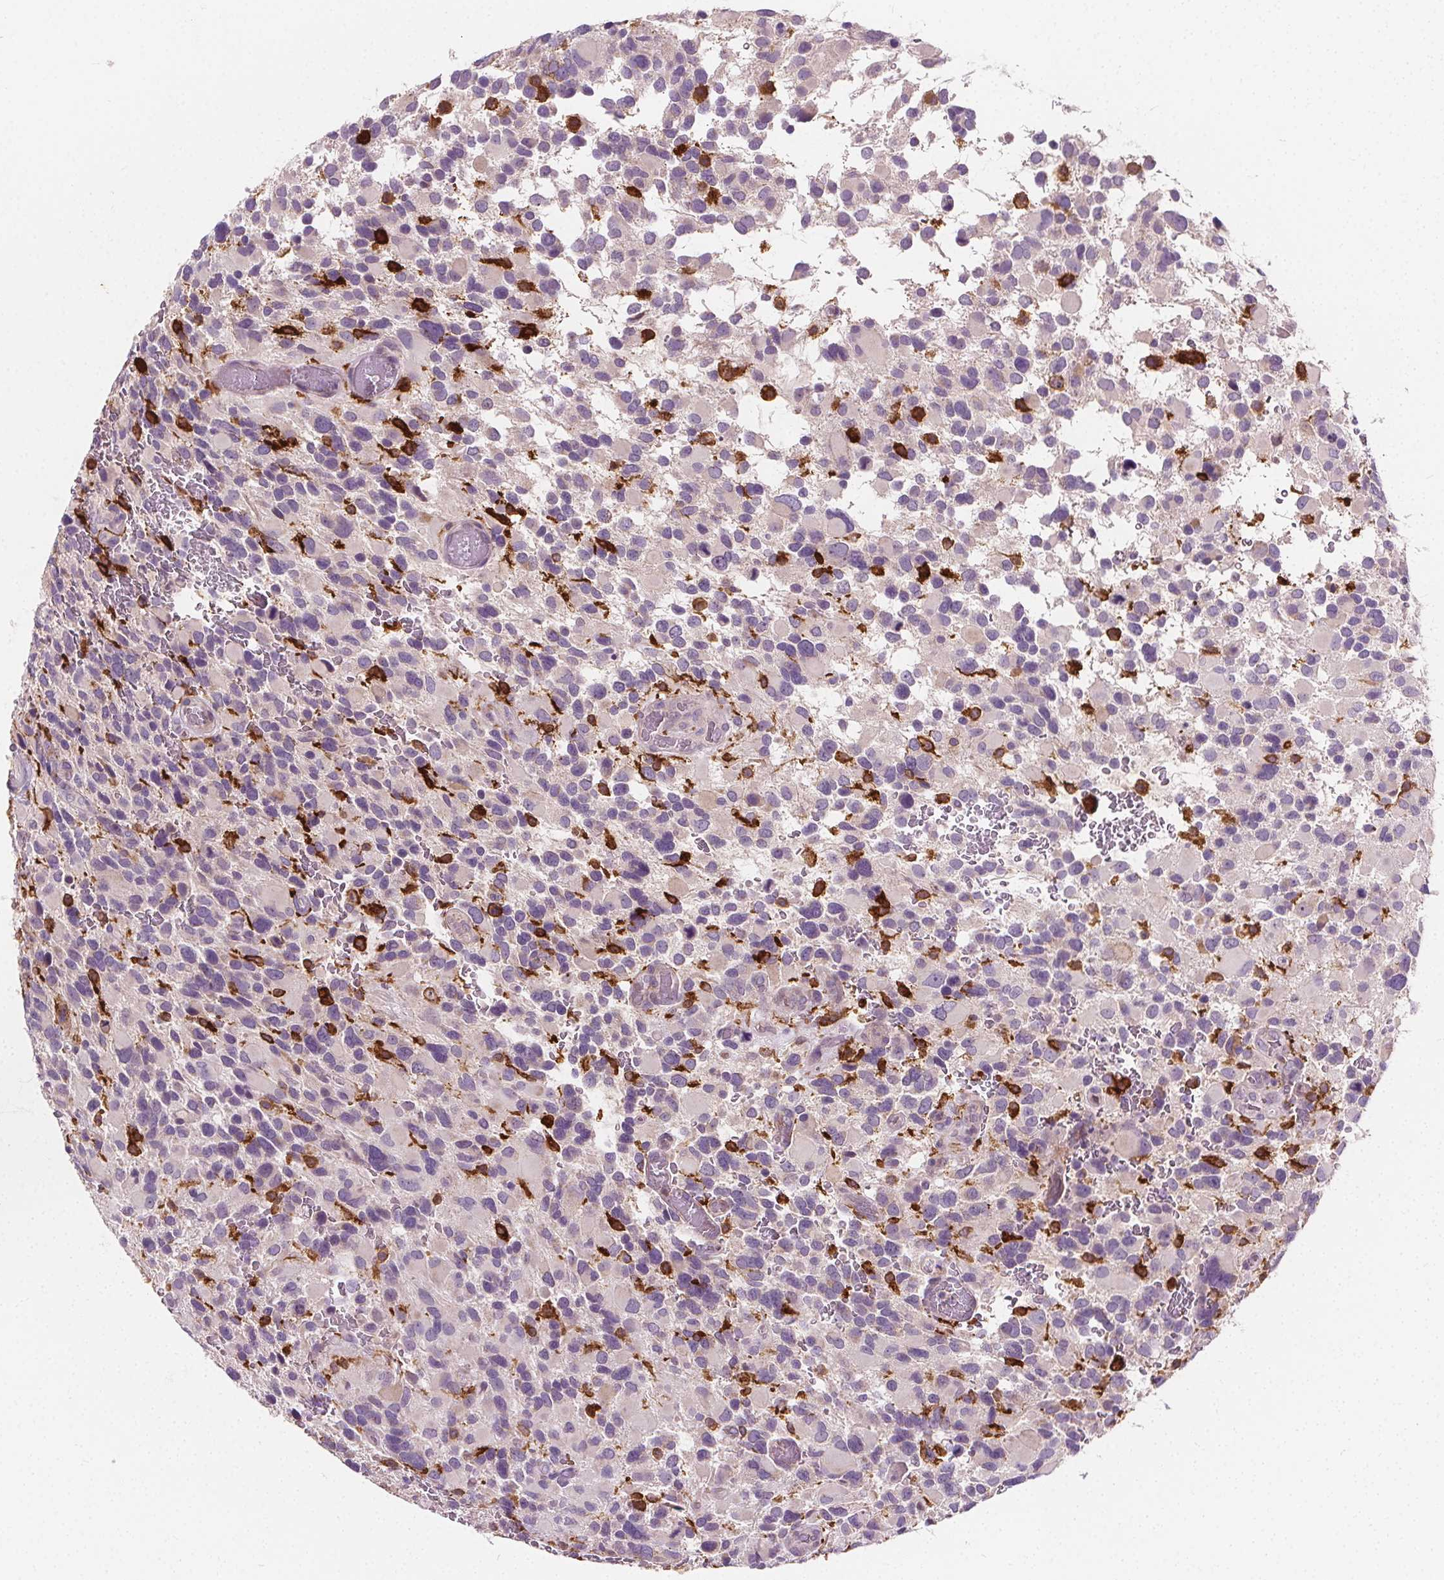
{"staining": {"intensity": "negative", "quantity": "none", "location": "none"}, "tissue": "glioma", "cell_type": "Tumor cells", "image_type": "cancer", "snomed": [{"axis": "morphology", "description": "Glioma, malignant, Low grade"}, {"axis": "topography", "description": "Brain"}], "caption": "Protein analysis of malignant low-grade glioma demonstrates no significant positivity in tumor cells.", "gene": "RAB20", "patient": {"sex": "female", "age": 32}}